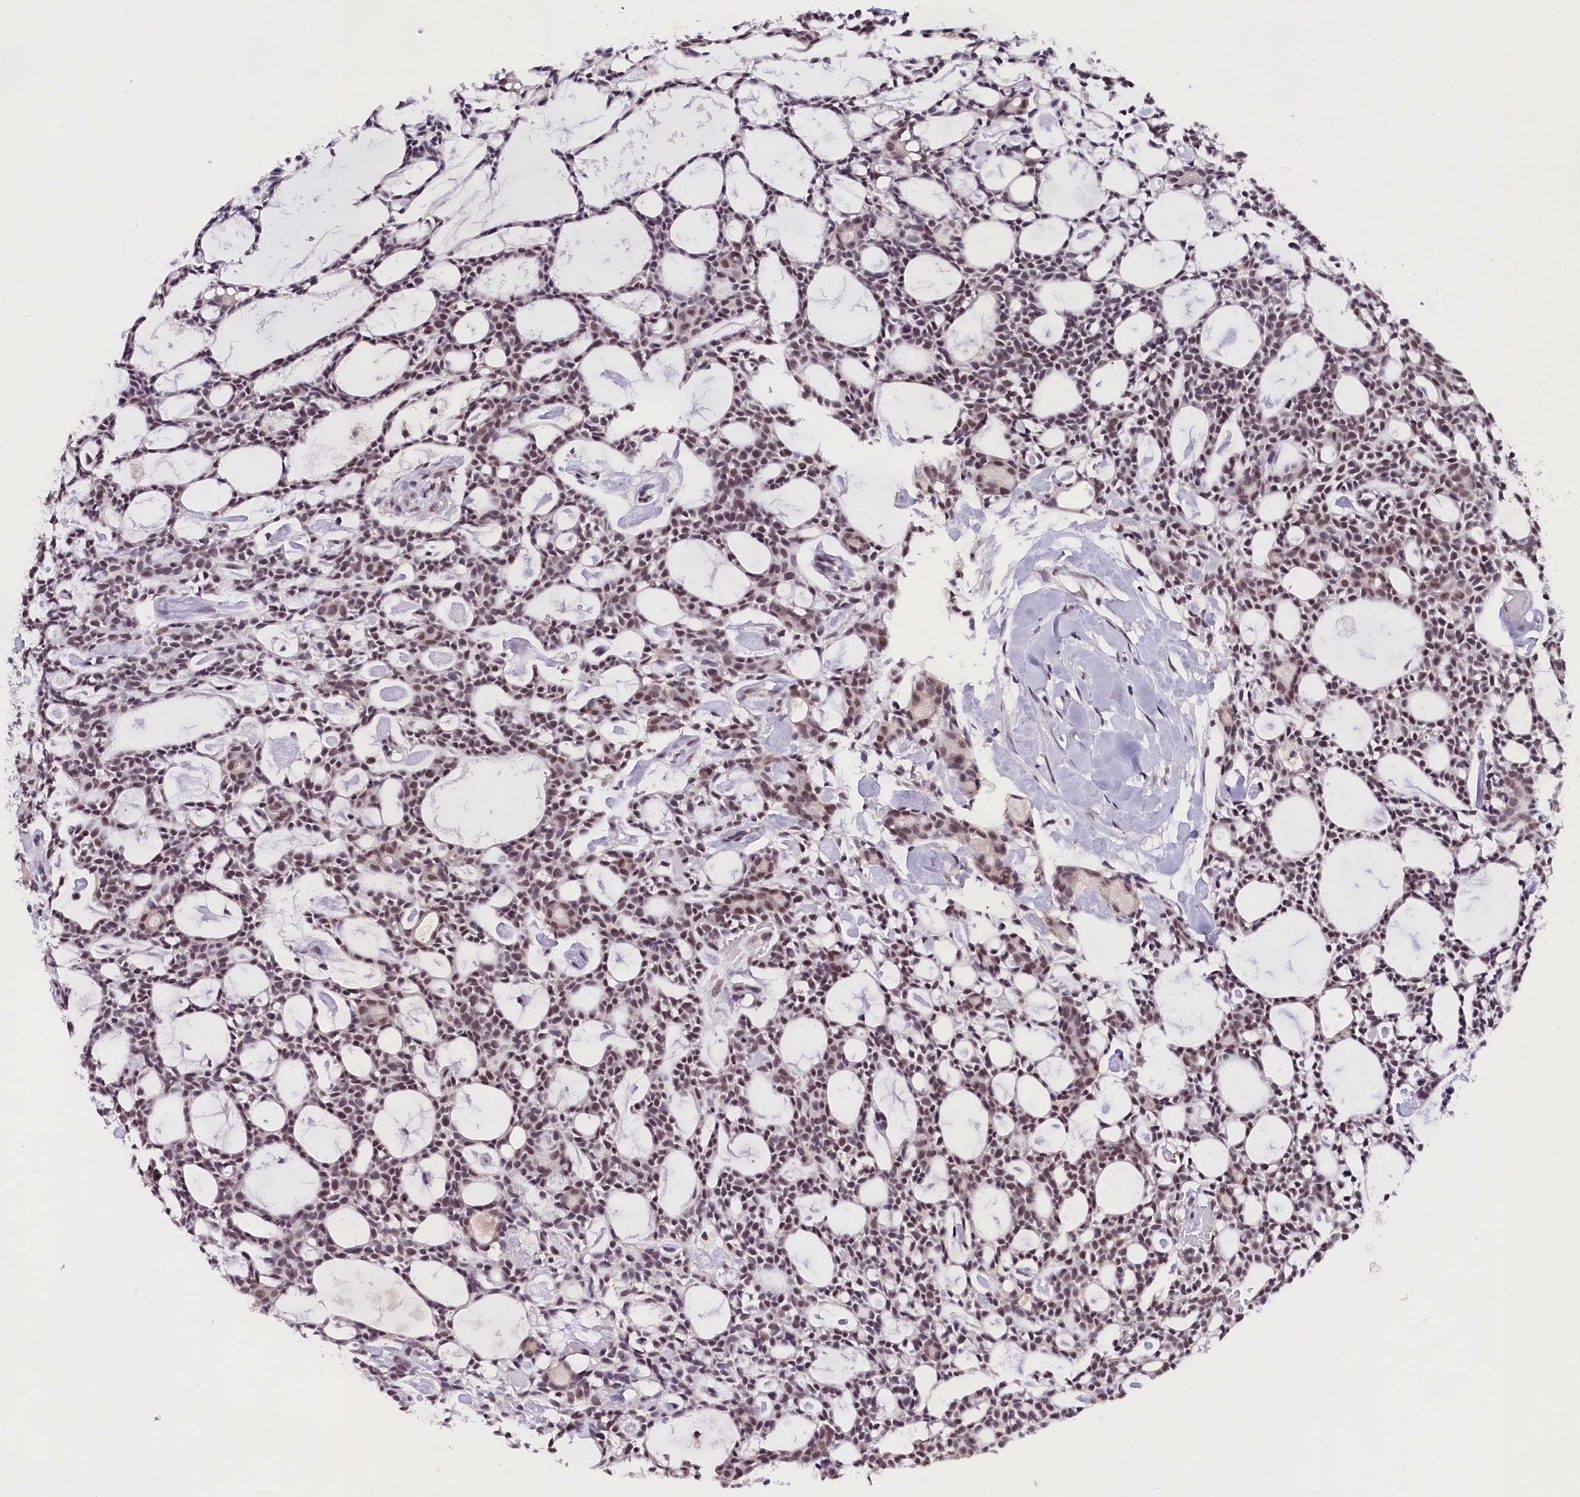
{"staining": {"intensity": "weak", "quantity": "25%-75%", "location": "nuclear"}, "tissue": "head and neck cancer", "cell_type": "Tumor cells", "image_type": "cancer", "snomed": [{"axis": "morphology", "description": "Adenocarcinoma, NOS"}, {"axis": "topography", "description": "Salivary gland"}, {"axis": "topography", "description": "Head-Neck"}], "caption": "Weak nuclear staining for a protein is appreciated in approximately 25%-75% of tumor cells of head and neck cancer (adenocarcinoma) using immunohistochemistry.", "gene": "ZC3H4", "patient": {"sex": "male", "age": 55}}